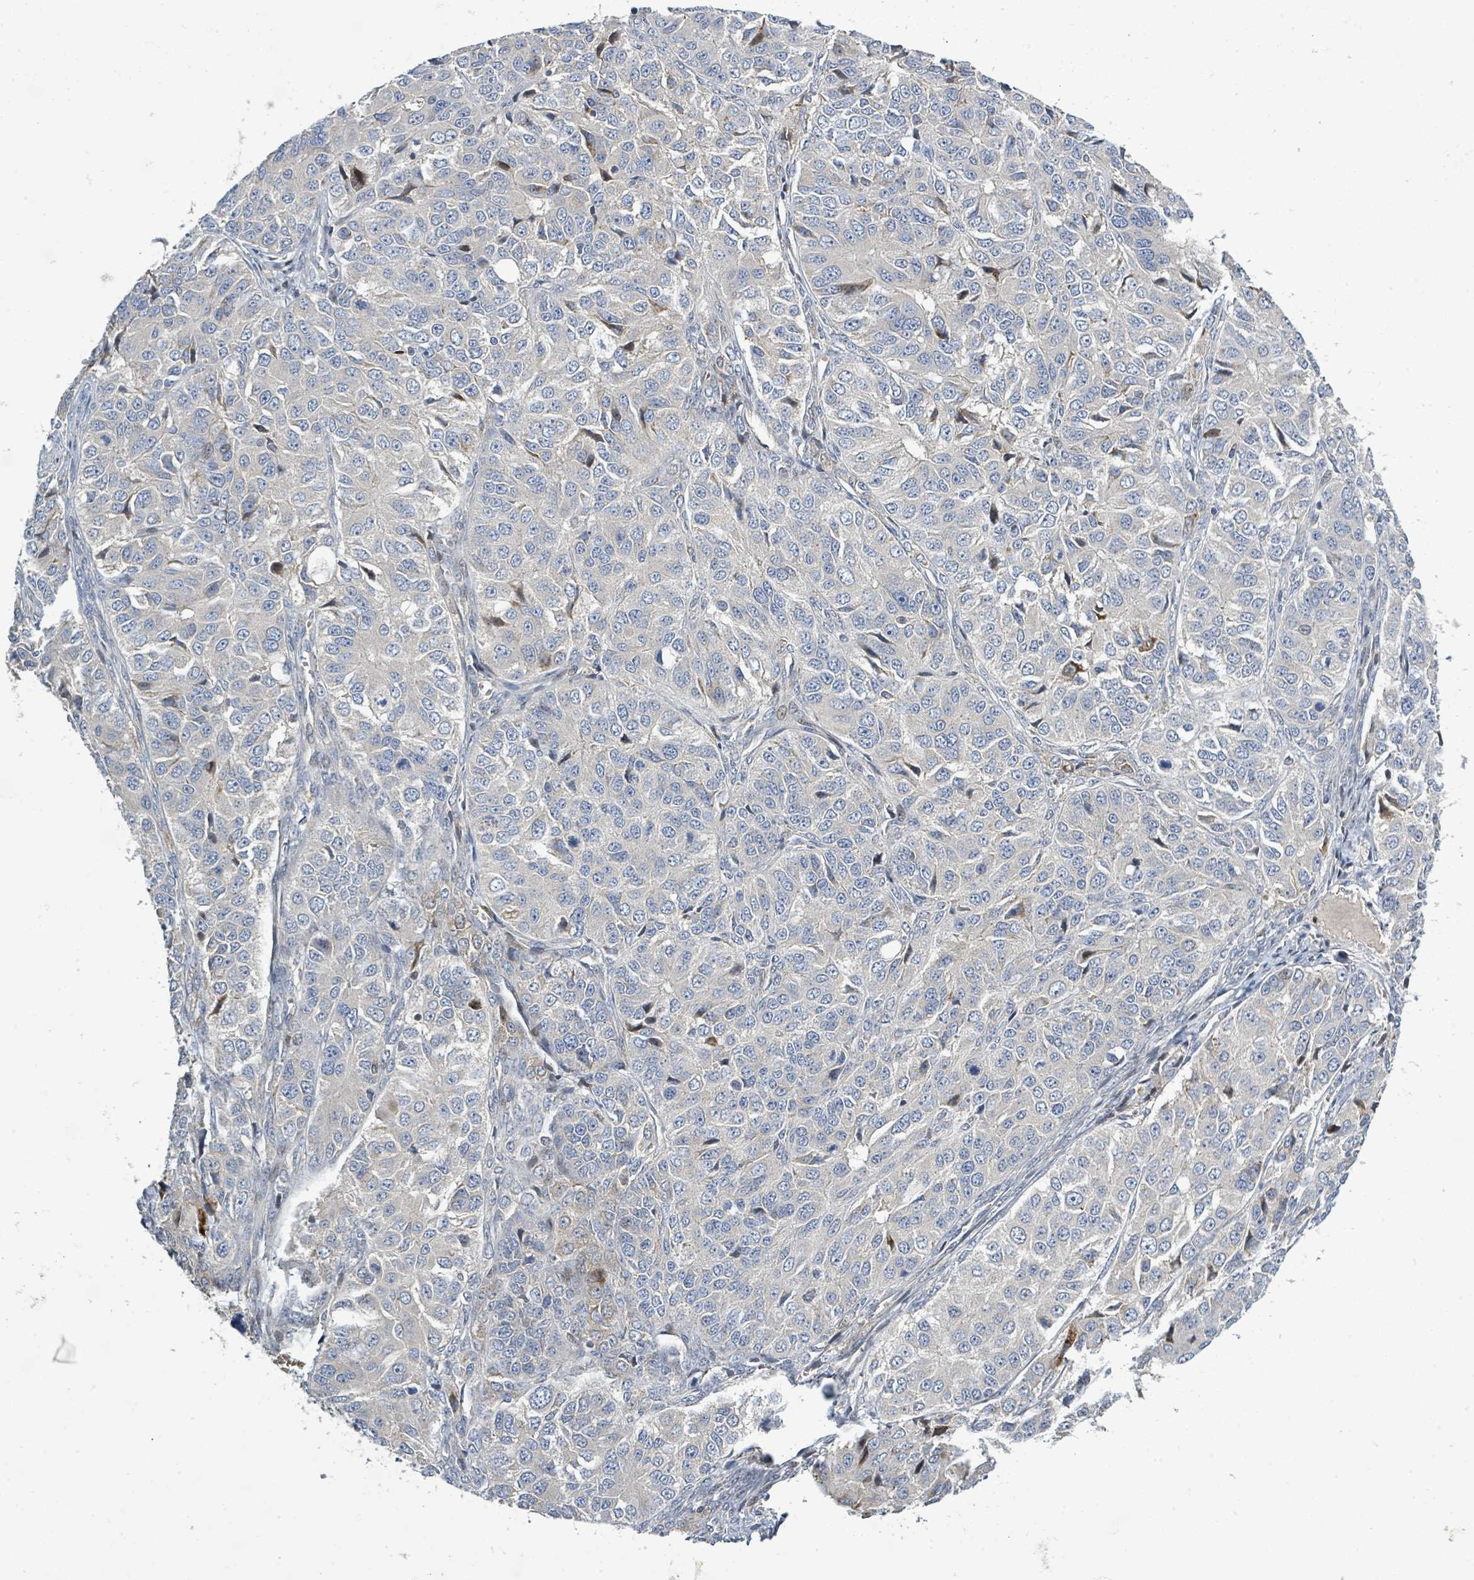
{"staining": {"intensity": "moderate", "quantity": "<25%", "location": "cytoplasmic/membranous"}, "tissue": "ovarian cancer", "cell_type": "Tumor cells", "image_type": "cancer", "snomed": [{"axis": "morphology", "description": "Carcinoma, endometroid"}, {"axis": "topography", "description": "Ovary"}], "caption": "Protein staining of ovarian cancer (endometroid carcinoma) tissue shows moderate cytoplasmic/membranous positivity in approximately <25% of tumor cells.", "gene": "CFAP210", "patient": {"sex": "female", "age": 51}}